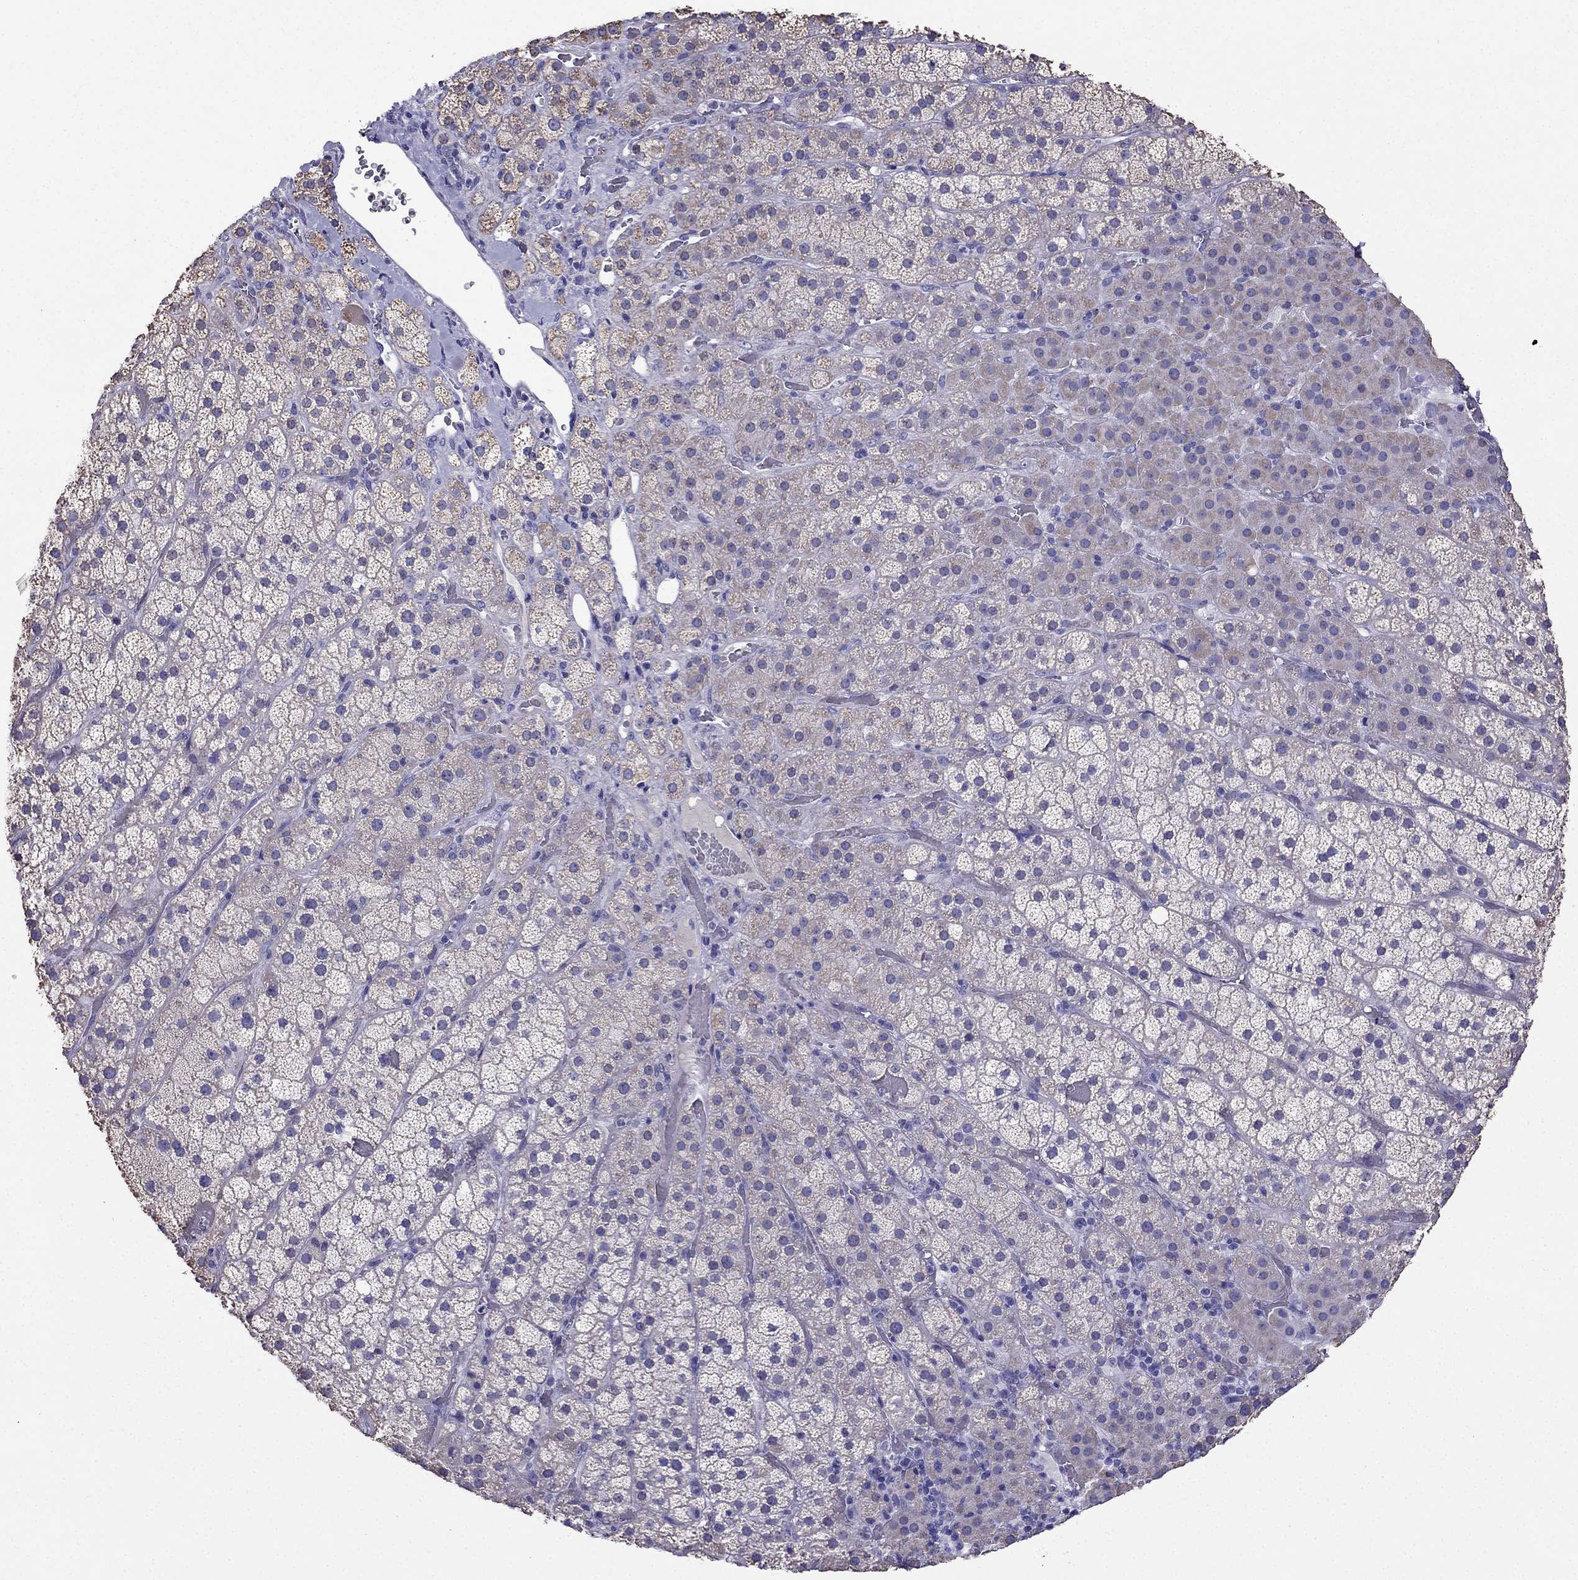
{"staining": {"intensity": "weak", "quantity": "25%-75%", "location": "cytoplasmic/membranous"}, "tissue": "adrenal gland", "cell_type": "Glandular cells", "image_type": "normal", "snomed": [{"axis": "morphology", "description": "Normal tissue, NOS"}, {"axis": "topography", "description": "Adrenal gland"}], "caption": "Adrenal gland stained with DAB immunohistochemistry reveals low levels of weak cytoplasmic/membranous positivity in about 25%-75% of glandular cells.", "gene": "DSC1", "patient": {"sex": "male", "age": 57}}